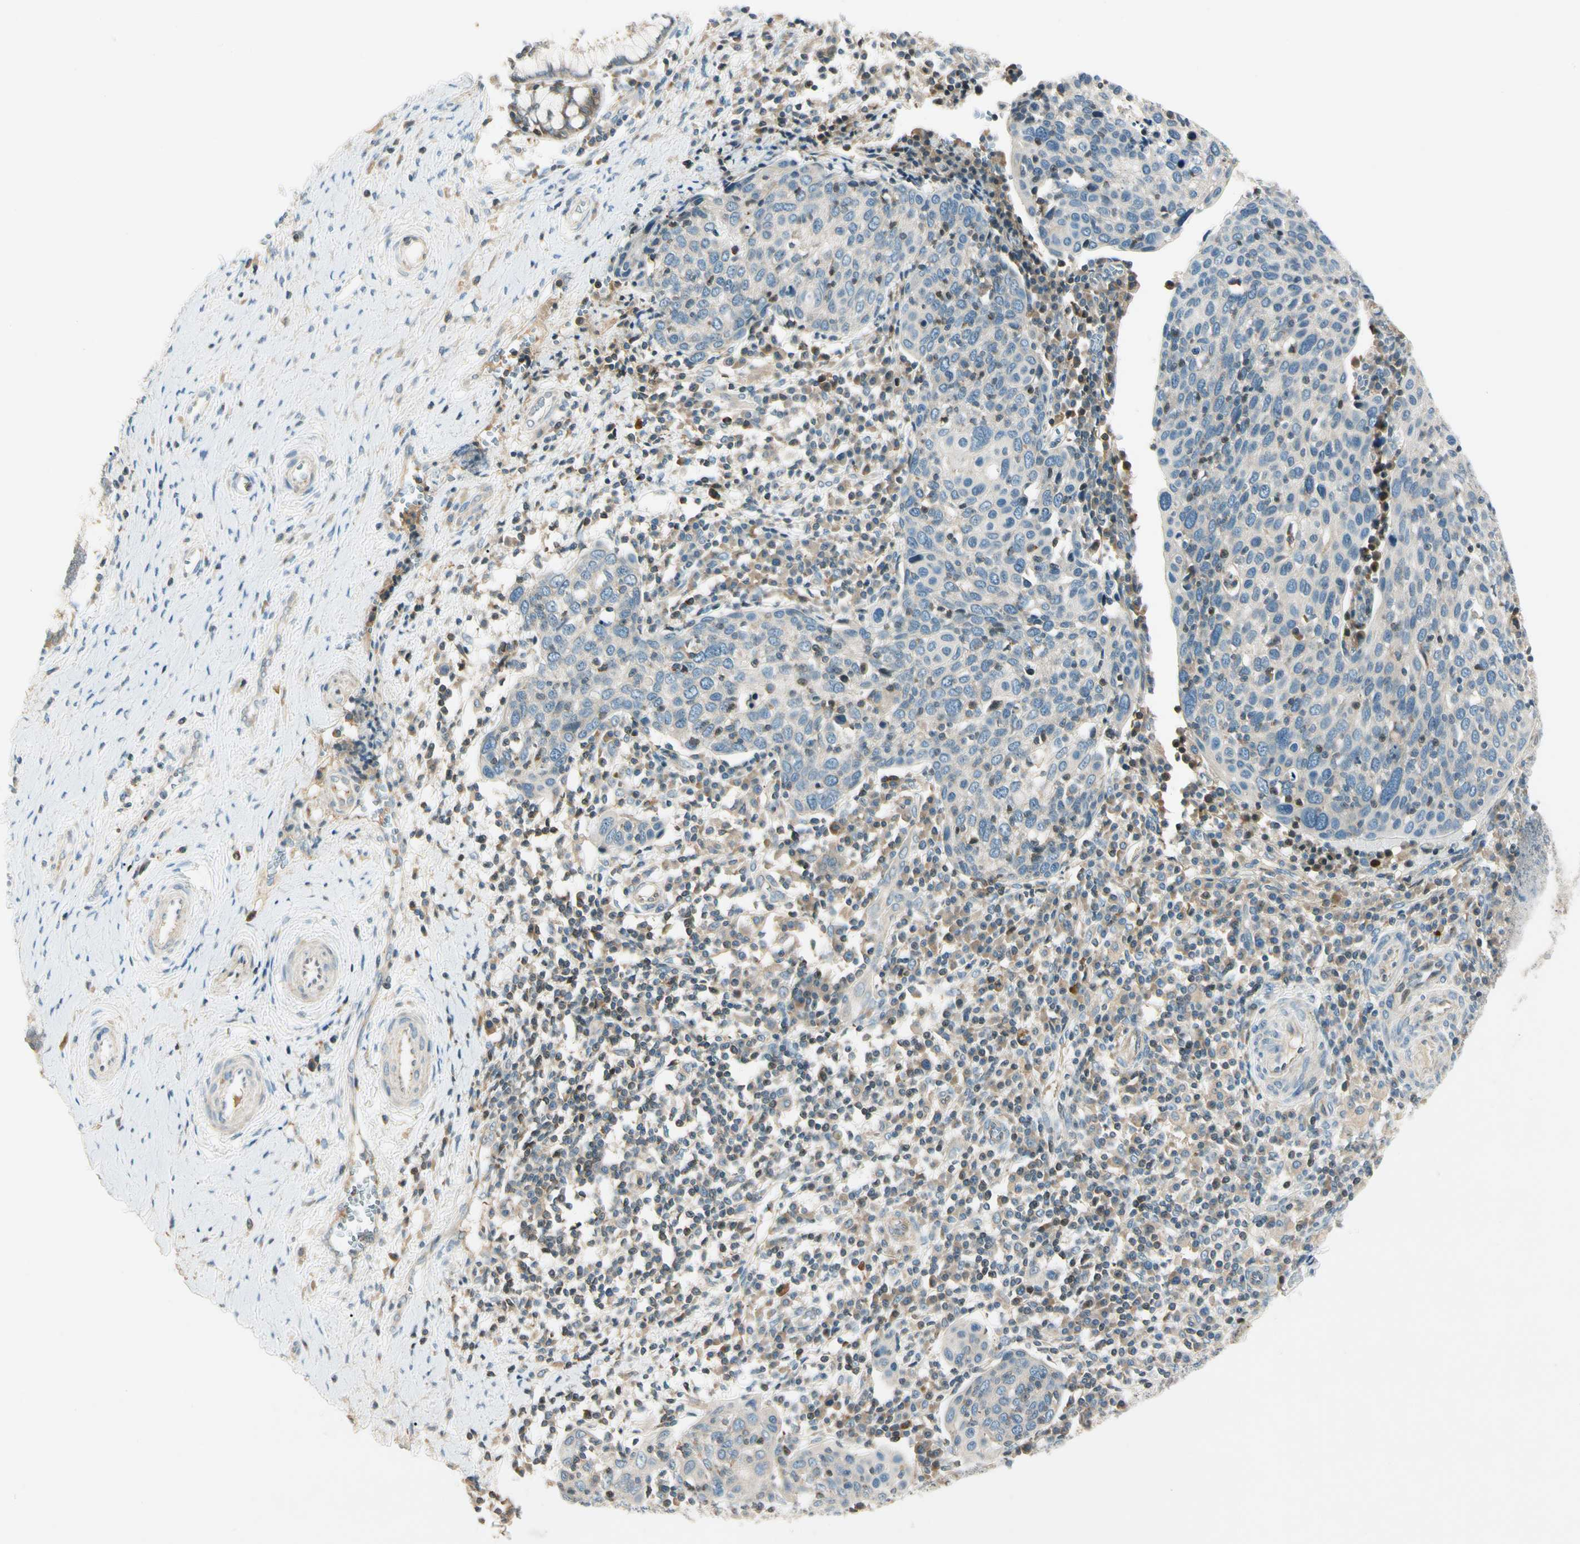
{"staining": {"intensity": "negative", "quantity": "none", "location": "none"}, "tissue": "cervical cancer", "cell_type": "Tumor cells", "image_type": "cancer", "snomed": [{"axis": "morphology", "description": "Squamous cell carcinoma, NOS"}, {"axis": "topography", "description": "Cervix"}], "caption": "DAB (3,3'-diaminobenzidine) immunohistochemical staining of human squamous cell carcinoma (cervical) displays no significant positivity in tumor cells.", "gene": "CDH6", "patient": {"sex": "female", "age": 40}}